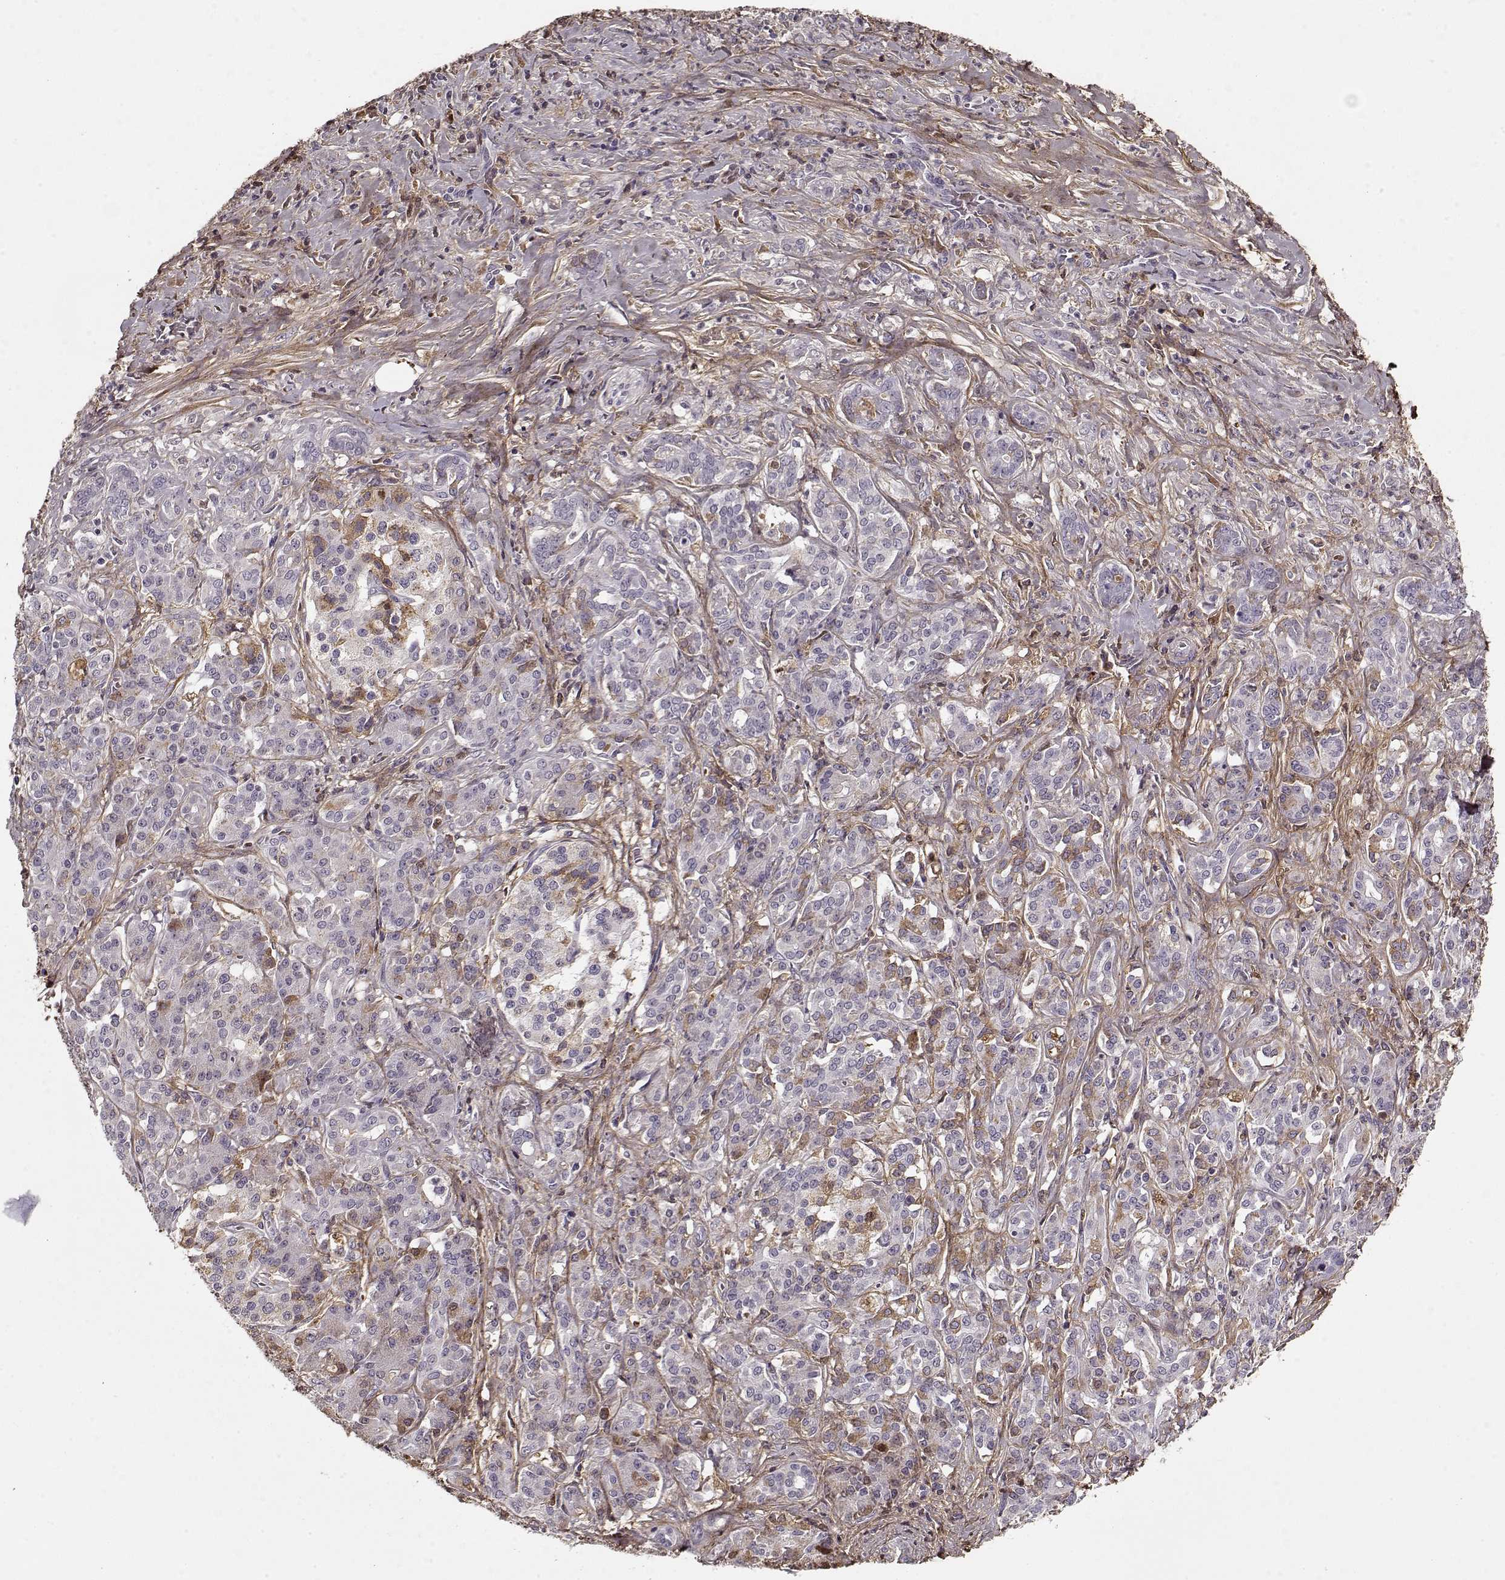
{"staining": {"intensity": "weak", "quantity": "<25%", "location": "cytoplasmic/membranous"}, "tissue": "pancreatic cancer", "cell_type": "Tumor cells", "image_type": "cancer", "snomed": [{"axis": "morphology", "description": "Normal tissue, NOS"}, {"axis": "morphology", "description": "Inflammation, NOS"}, {"axis": "morphology", "description": "Adenocarcinoma, NOS"}, {"axis": "topography", "description": "Pancreas"}], "caption": "Histopathology image shows no significant protein expression in tumor cells of pancreatic cancer (adenocarcinoma).", "gene": "LUM", "patient": {"sex": "male", "age": 57}}